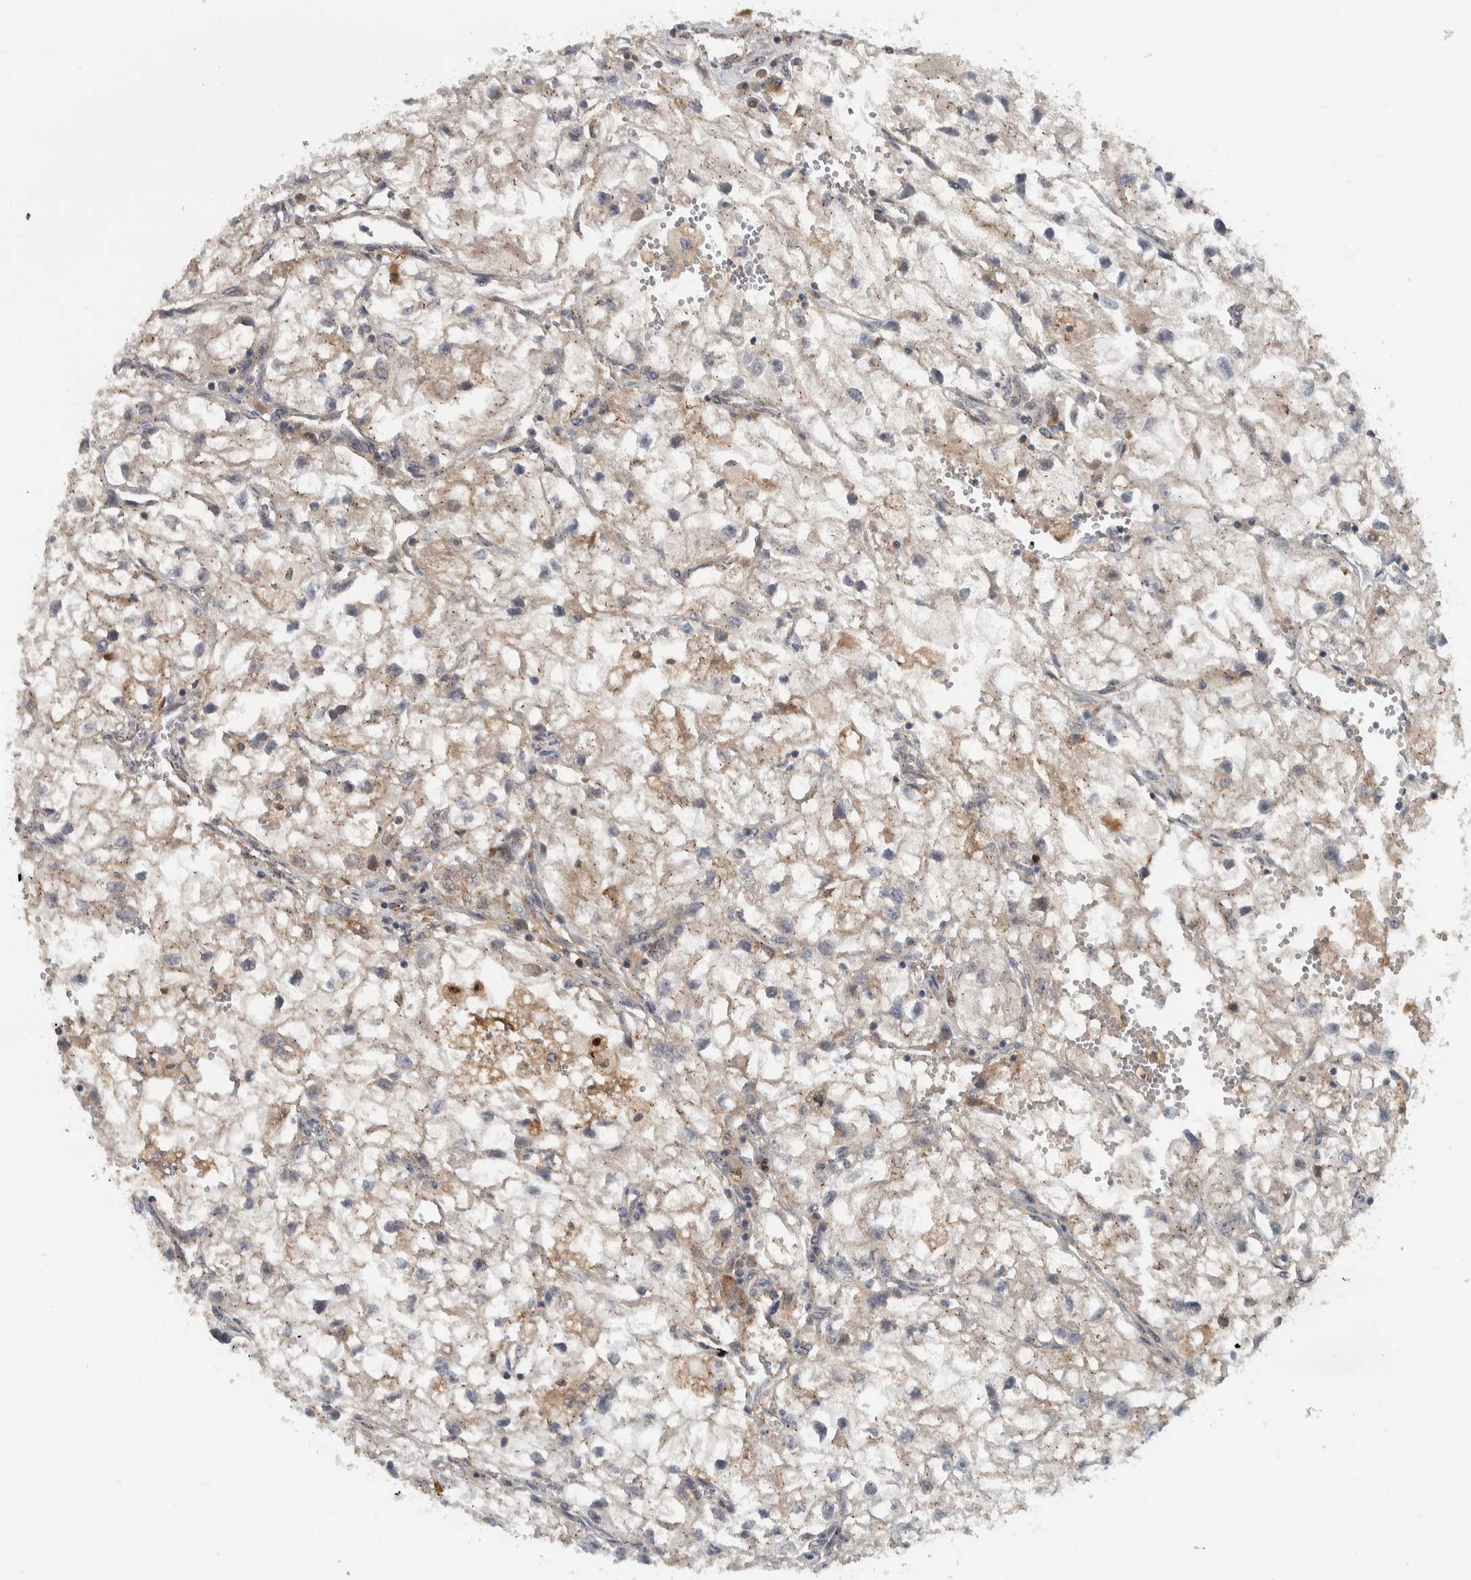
{"staining": {"intensity": "negative", "quantity": "none", "location": "none"}, "tissue": "renal cancer", "cell_type": "Tumor cells", "image_type": "cancer", "snomed": [{"axis": "morphology", "description": "Adenocarcinoma, NOS"}, {"axis": "topography", "description": "Kidney"}], "caption": "This is a micrograph of immunohistochemistry staining of renal adenocarcinoma, which shows no positivity in tumor cells.", "gene": "LBHD1", "patient": {"sex": "female", "age": 70}}